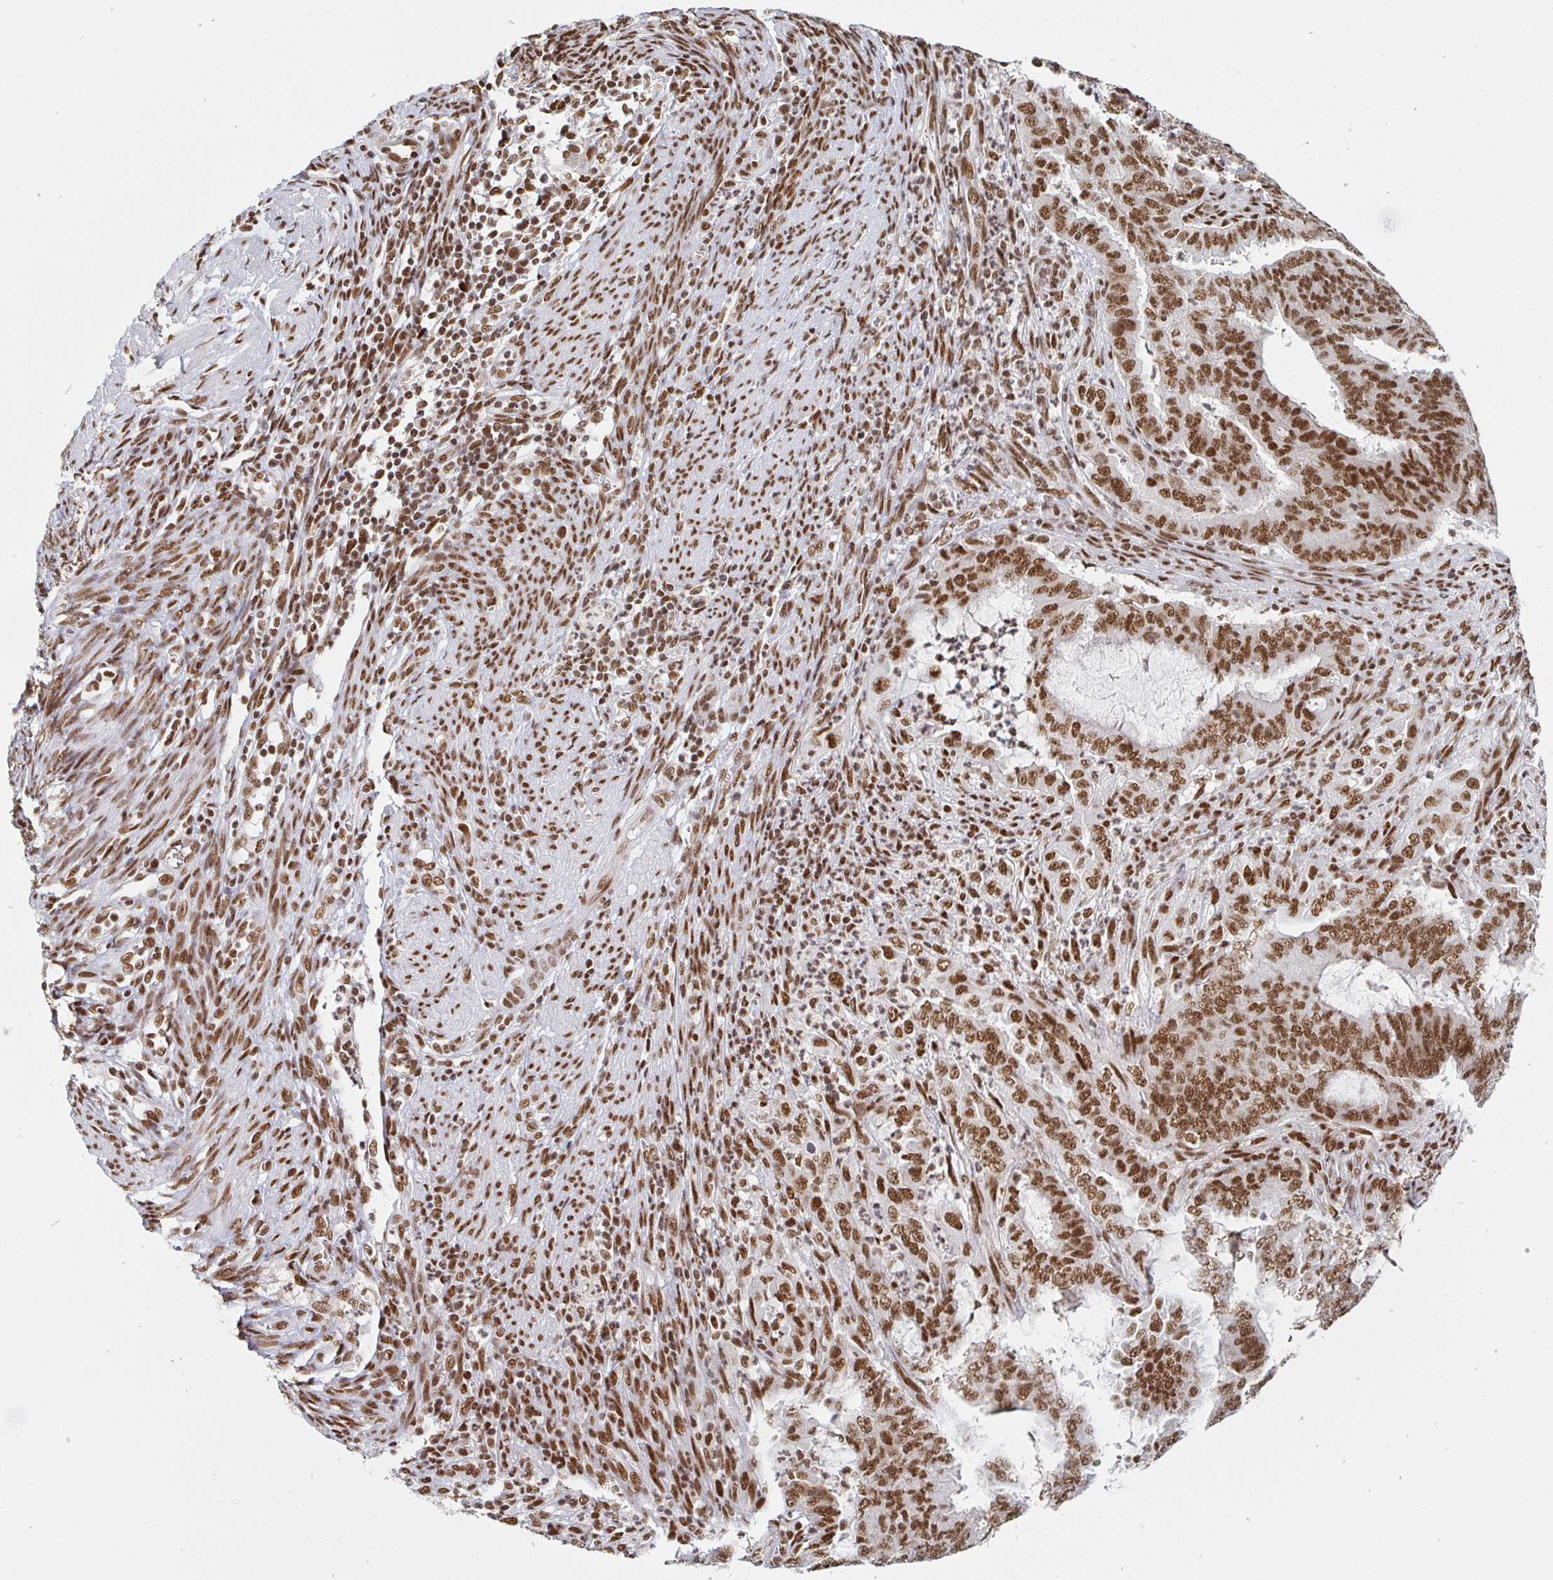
{"staining": {"intensity": "moderate", "quantity": ">75%", "location": "nuclear"}, "tissue": "endometrial cancer", "cell_type": "Tumor cells", "image_type": "cancer", "snomed": [{"axis": "morphology", "description": "Adenocarcinoma, NOS"}, {"axis": "topography", "description": "Endometrium"}], "caption": "This photomicrograph demonstrates IHC staining of human endometrial adenocarcinoma, with medium moderate nuclear expression in about >75% of tumor cells.", "gene": "RBMX", "patient": {"sex": "female", "age": 51}}